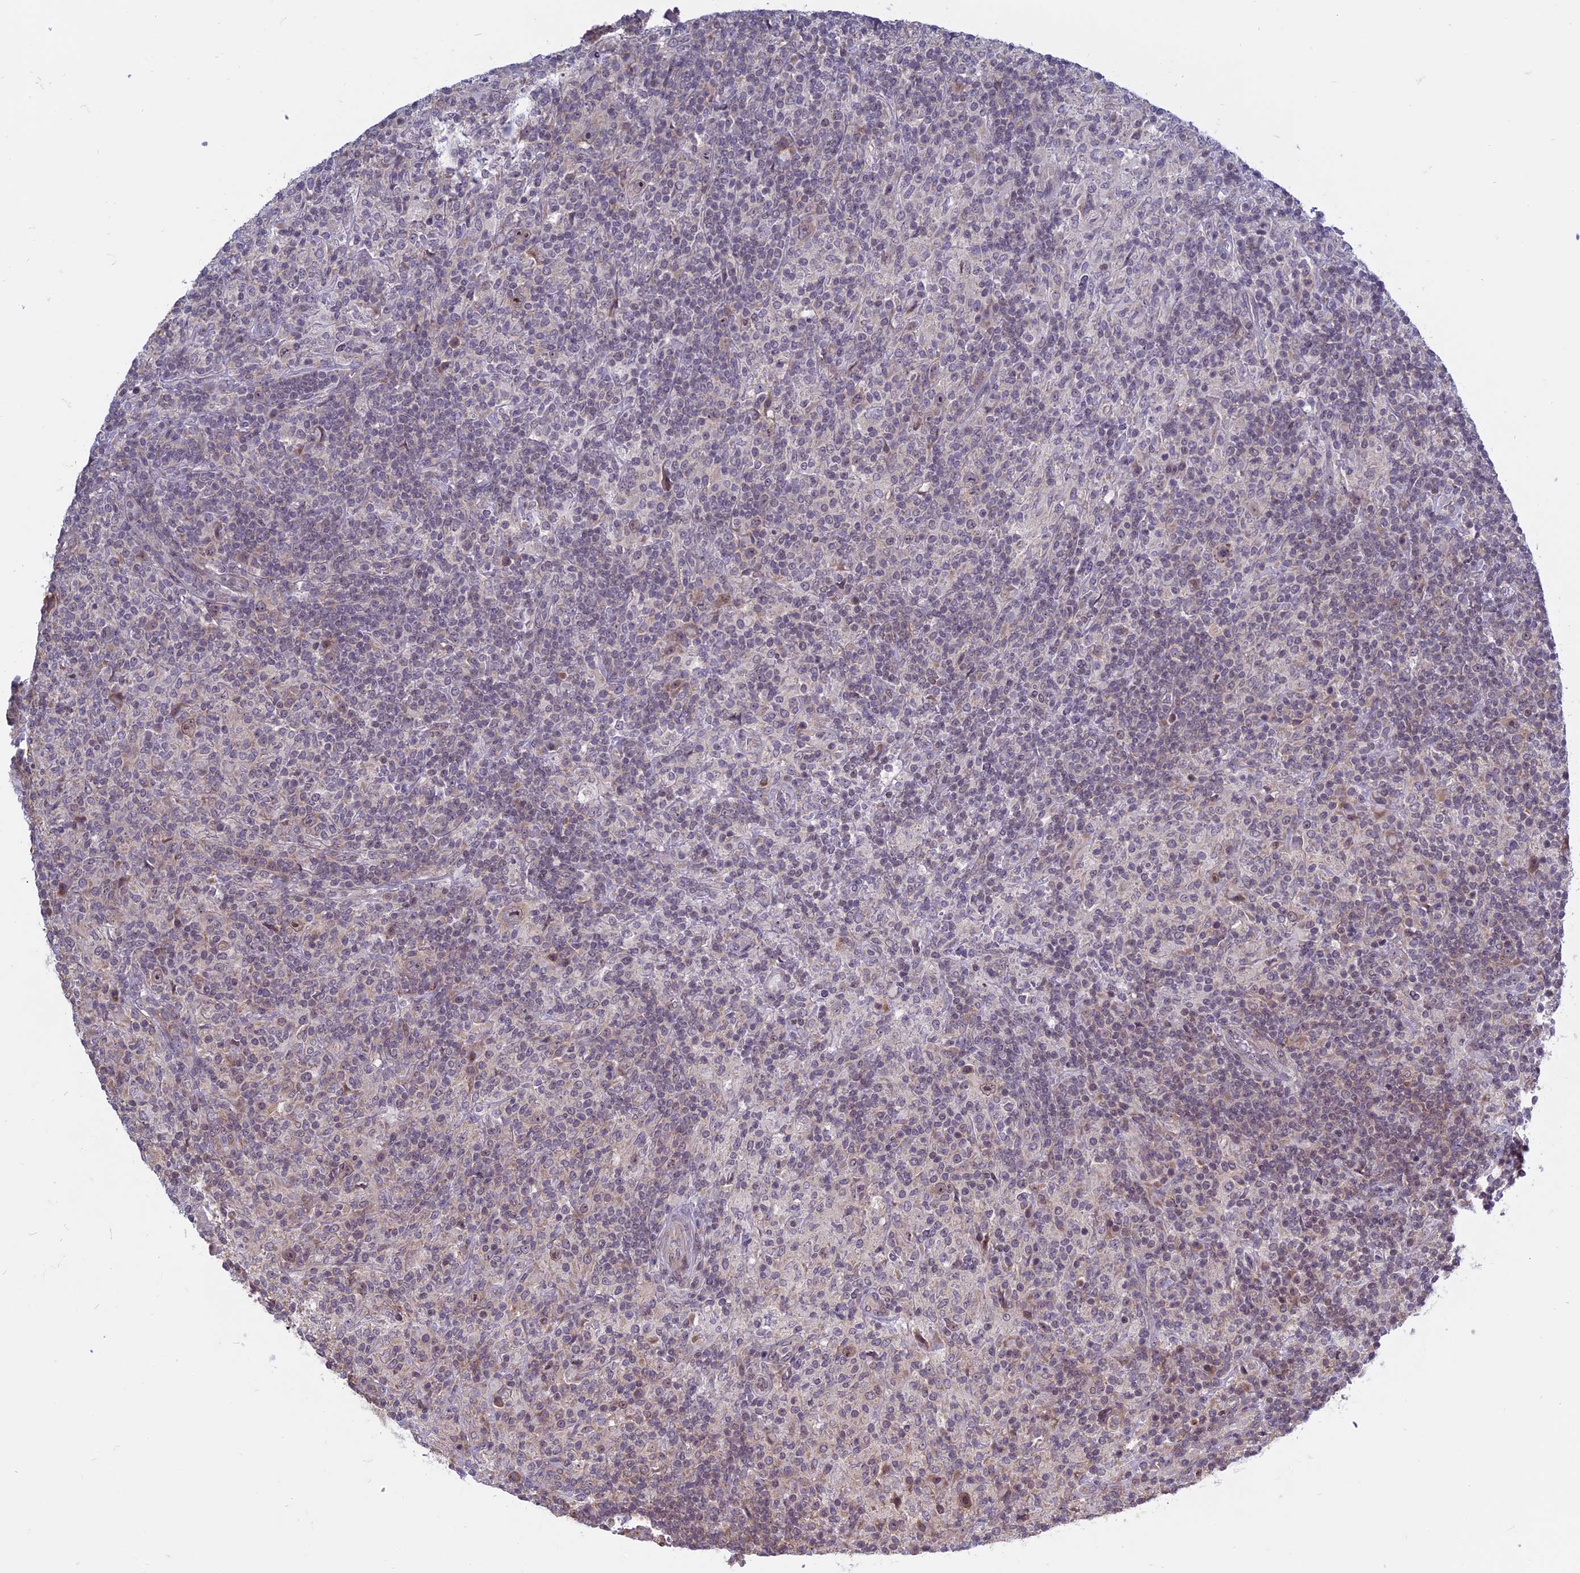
{"staining": {"intensity": "negative", "quantity": "none", "location": "none"}, "tissue": "lymphoma", "cell_type": "Tumor cells", "image_type": "cancer", "snomed": [{"axis": "morphology", "description": "Hodgkin's disease, NOS"}, {"axis": "topography", "description": "Lymph node"}], "caption": "High power microscopy photomicrograph of an immunohistochemistry (IHC) micrograph of Hodgkin's disease, revealing no significant expression in tumor cells.", "gene": "RPS19BP1", "patient": {"sex": "male", "age": 70}}